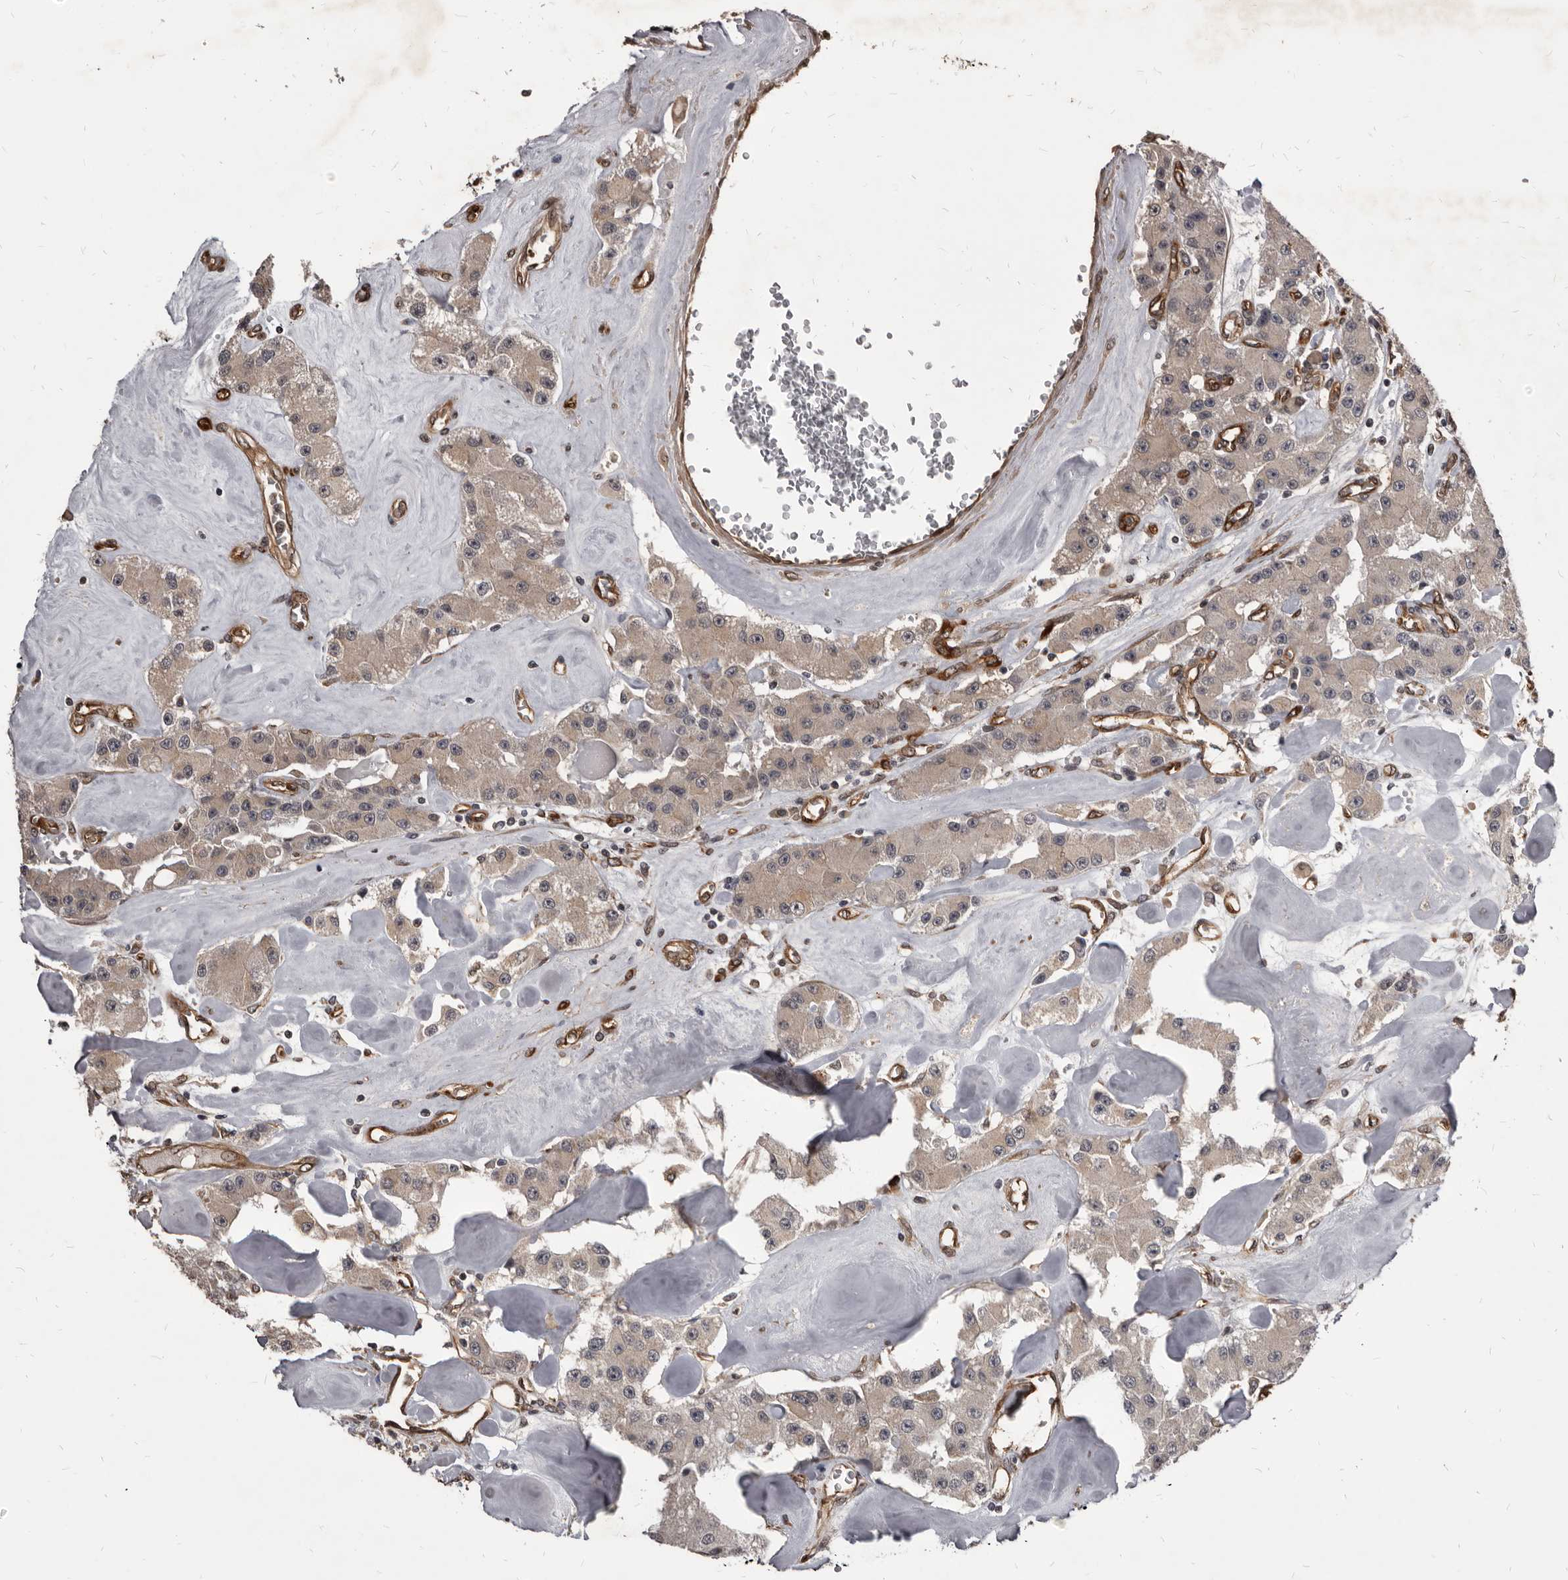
{"staining": {"intensity": "weak", "quantity": ">75%", "location": "cytoplasmic/membranous"}, "tissue": "carcinoid", "cell_type": "Tumor cells", "image_type": "cancer", "snomed": [{"axis": "morphology", "description": "Carcinoid, malignant, NOS"}, {"axis": "topography", "description": "Pancreas"}], "caption": "A low amount of weak cytoplasmic/membranous positivity is present in about >75% of tumor cells in carcinoid tissue. (DAB (3,3'-diaminobenzidine) IHC with brightfield microscopy, high magnification).", "gene": "ADAMTS20", "patient": {"sex": "male", "age": 41}}